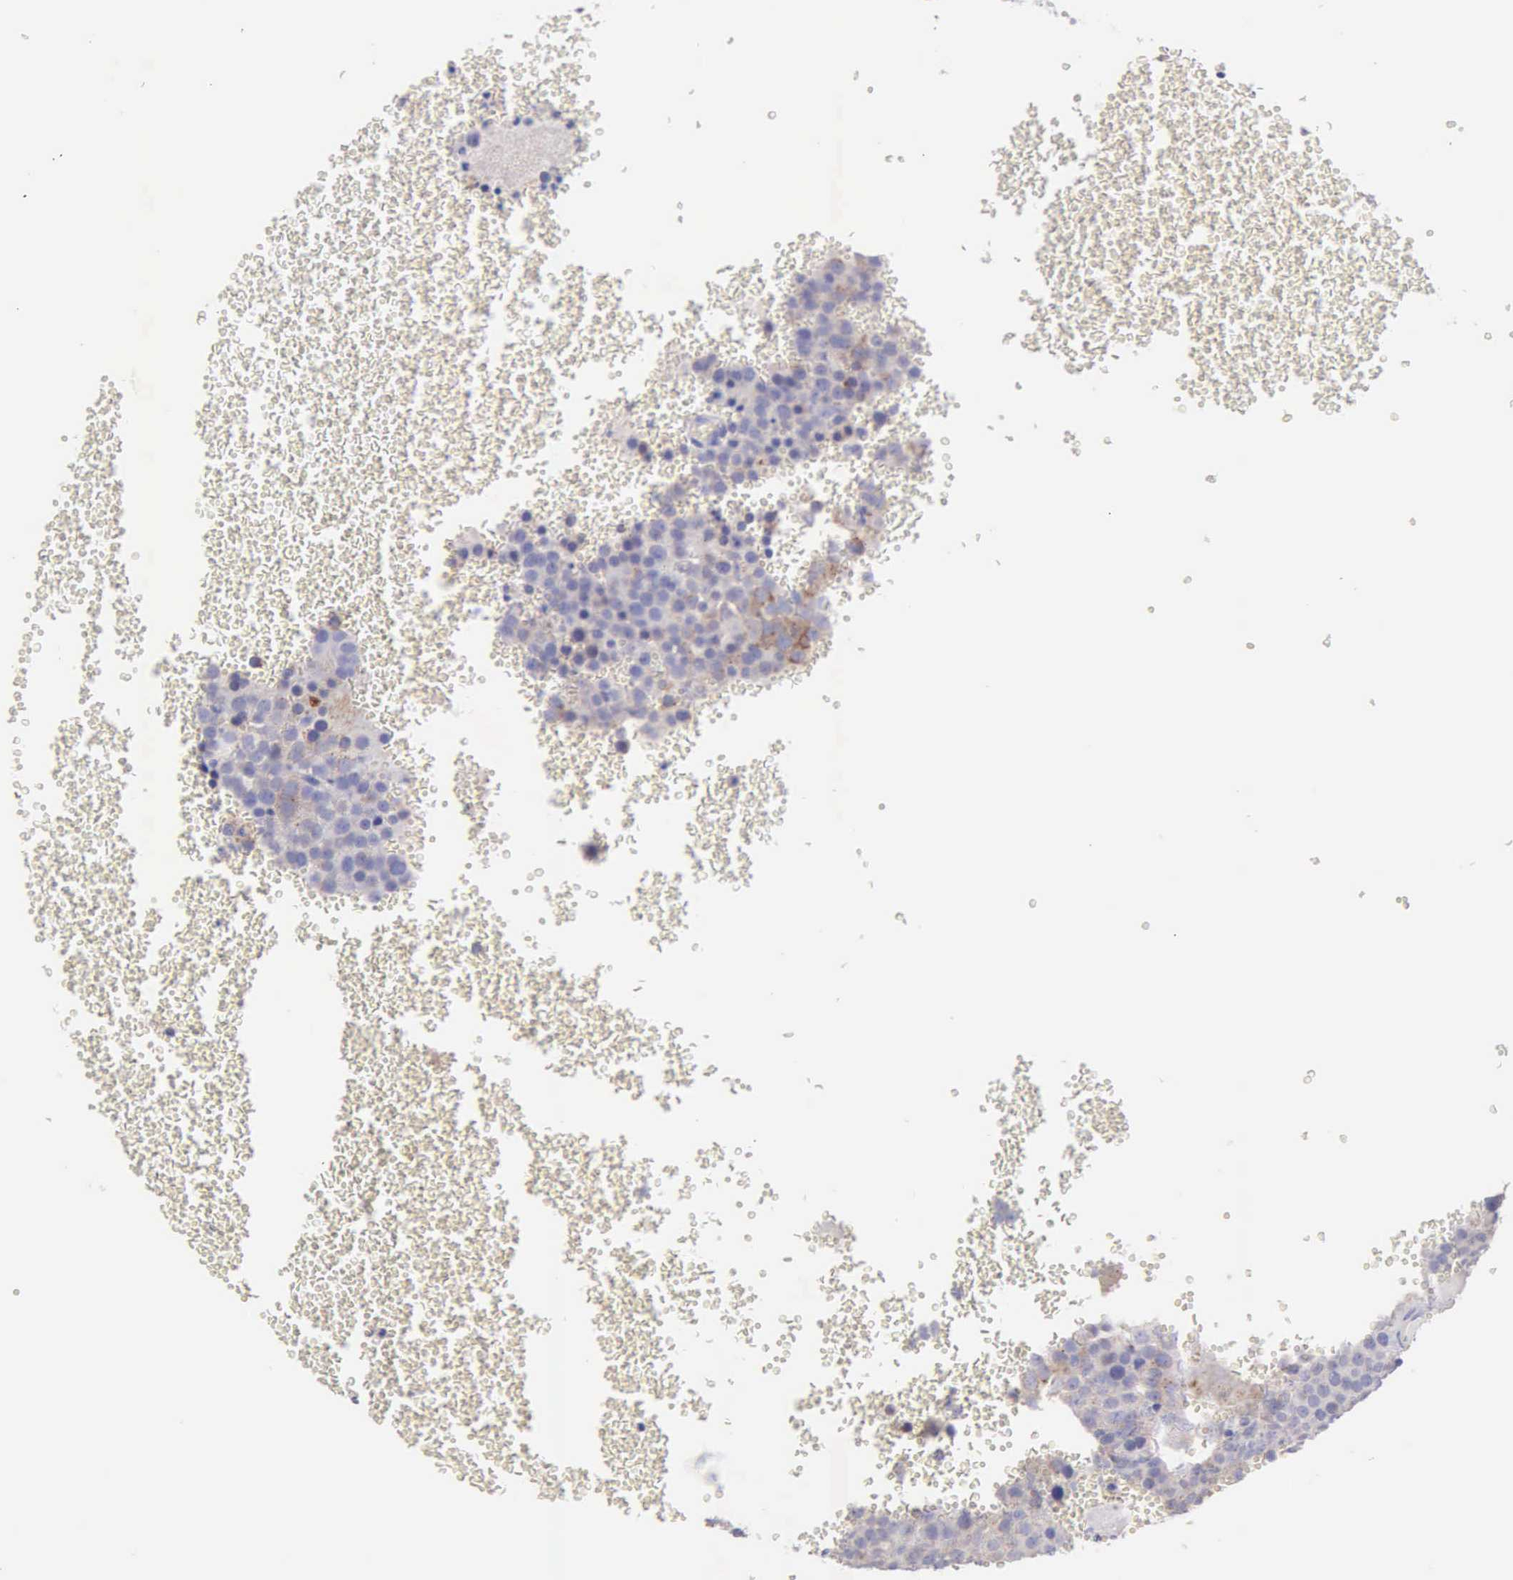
{"staining": {"intensity": "weak", "quantity": "25%-75%", "location": "cytoplasmic/membranous"}, "tissue": "testis cancer", "cell_type": "Tumor cells", "image_type": "cancer", "snomed": [{"axis": "morphology", "description": "Seminoma, NOS"}, {"axis": "topography", "description": "Testis"}], "caption": "Brown immunohistochemical staining in seminoma (testis) reveals weak cytoplasmic/membranous expression in about 25%-75% of tumor cells.", "gene": "APP", "patient": {"sex": "male", "age": 71}}